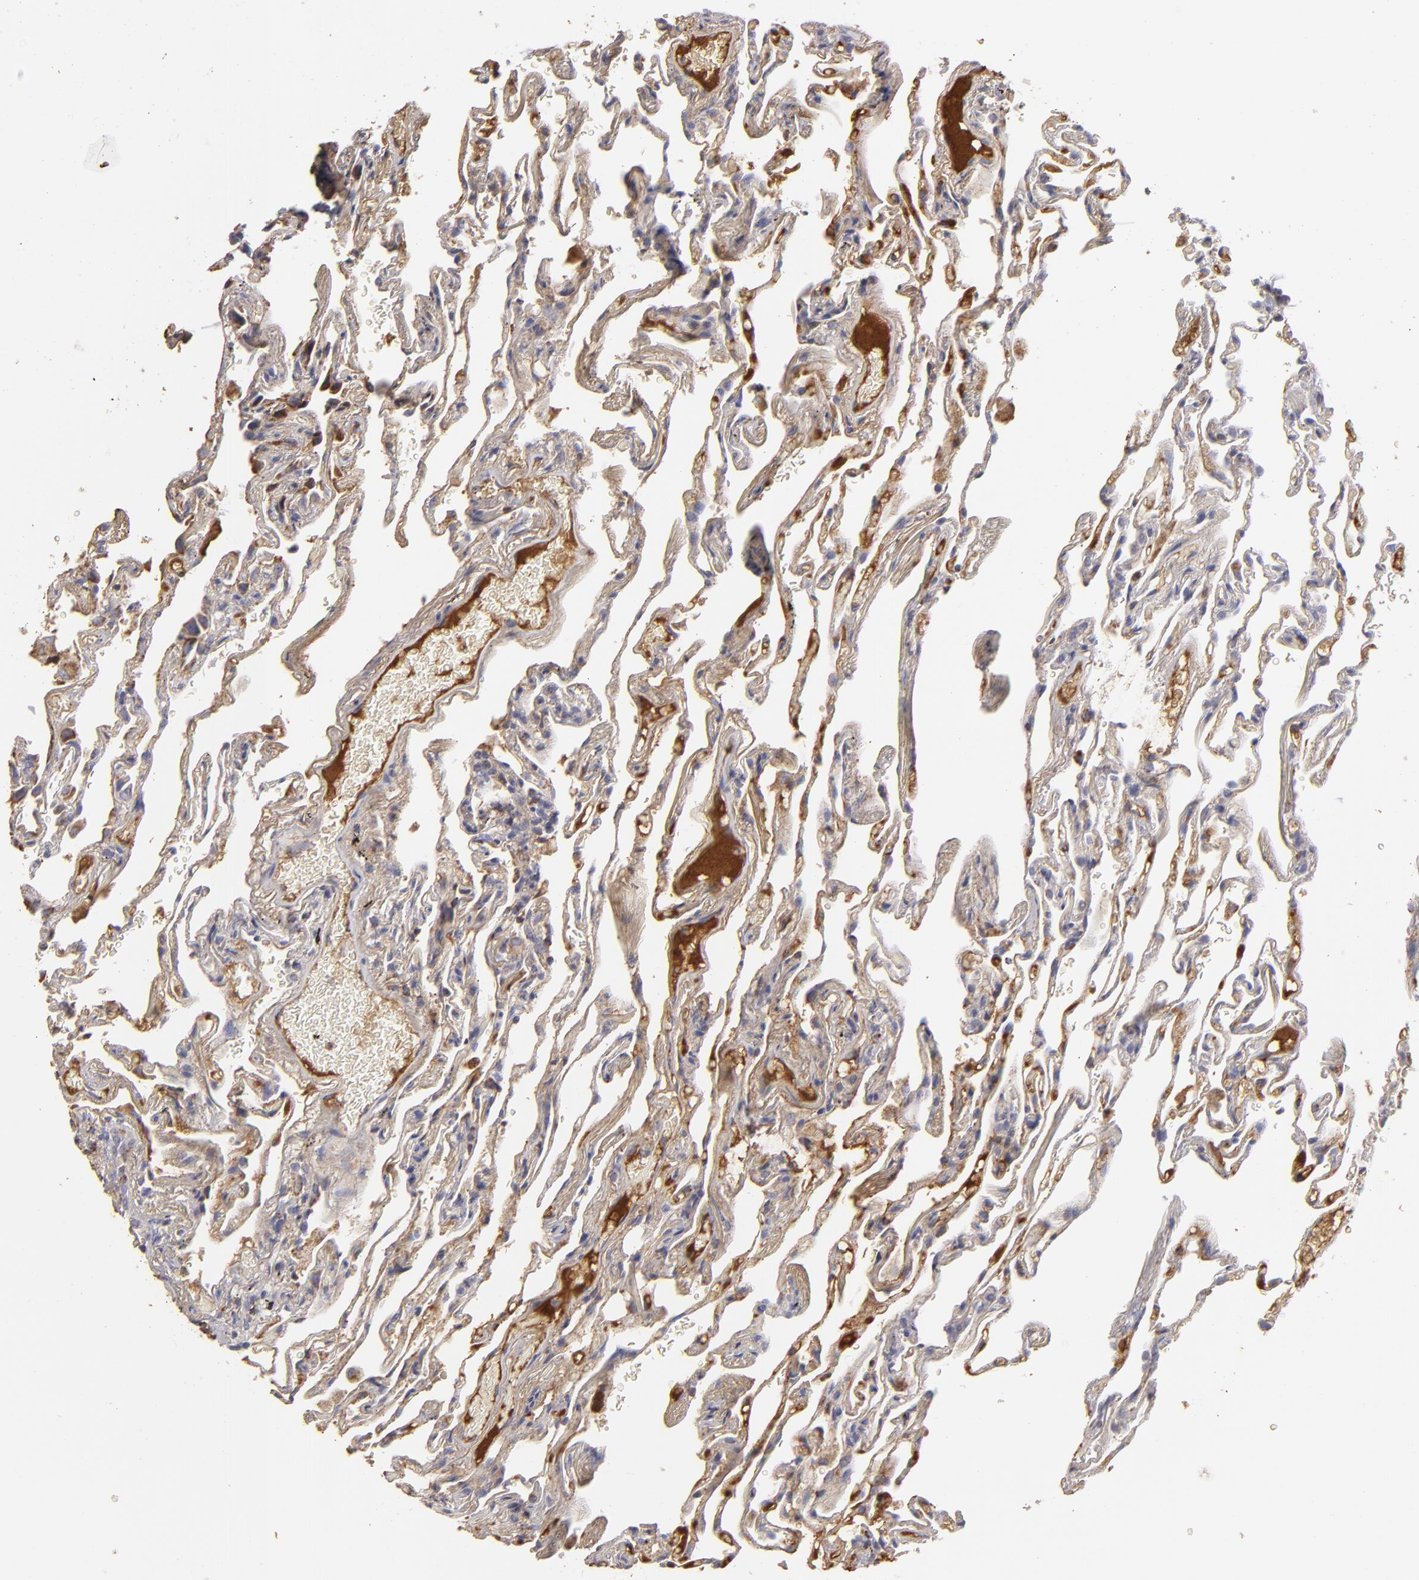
{"staining": {"intensity": "weak", "quantity": ">75%", "location": "cytoplasmic/membranous"}, "tissue": "lung", "cell_type": "Alveolar cells", "image_type": "normal", "snomed": [{"axis": "morphology", "description": "Normal tissue, NOS"}, {"axis": "morphology", "description": "Inflammation, NOS"}, {"axis": "topography", "description": "Lung"}], "caption": "Immunohistochemical staining of unremarkable human lung reveals low levels of weak cytoplasmic/membranous staining in approximately >75% of alveolar cells. (DAB IHC, brown staining for protein, blue staining for nuclei).", "gene": "CFB", "patient": {"sex": "male", "age": 69}}